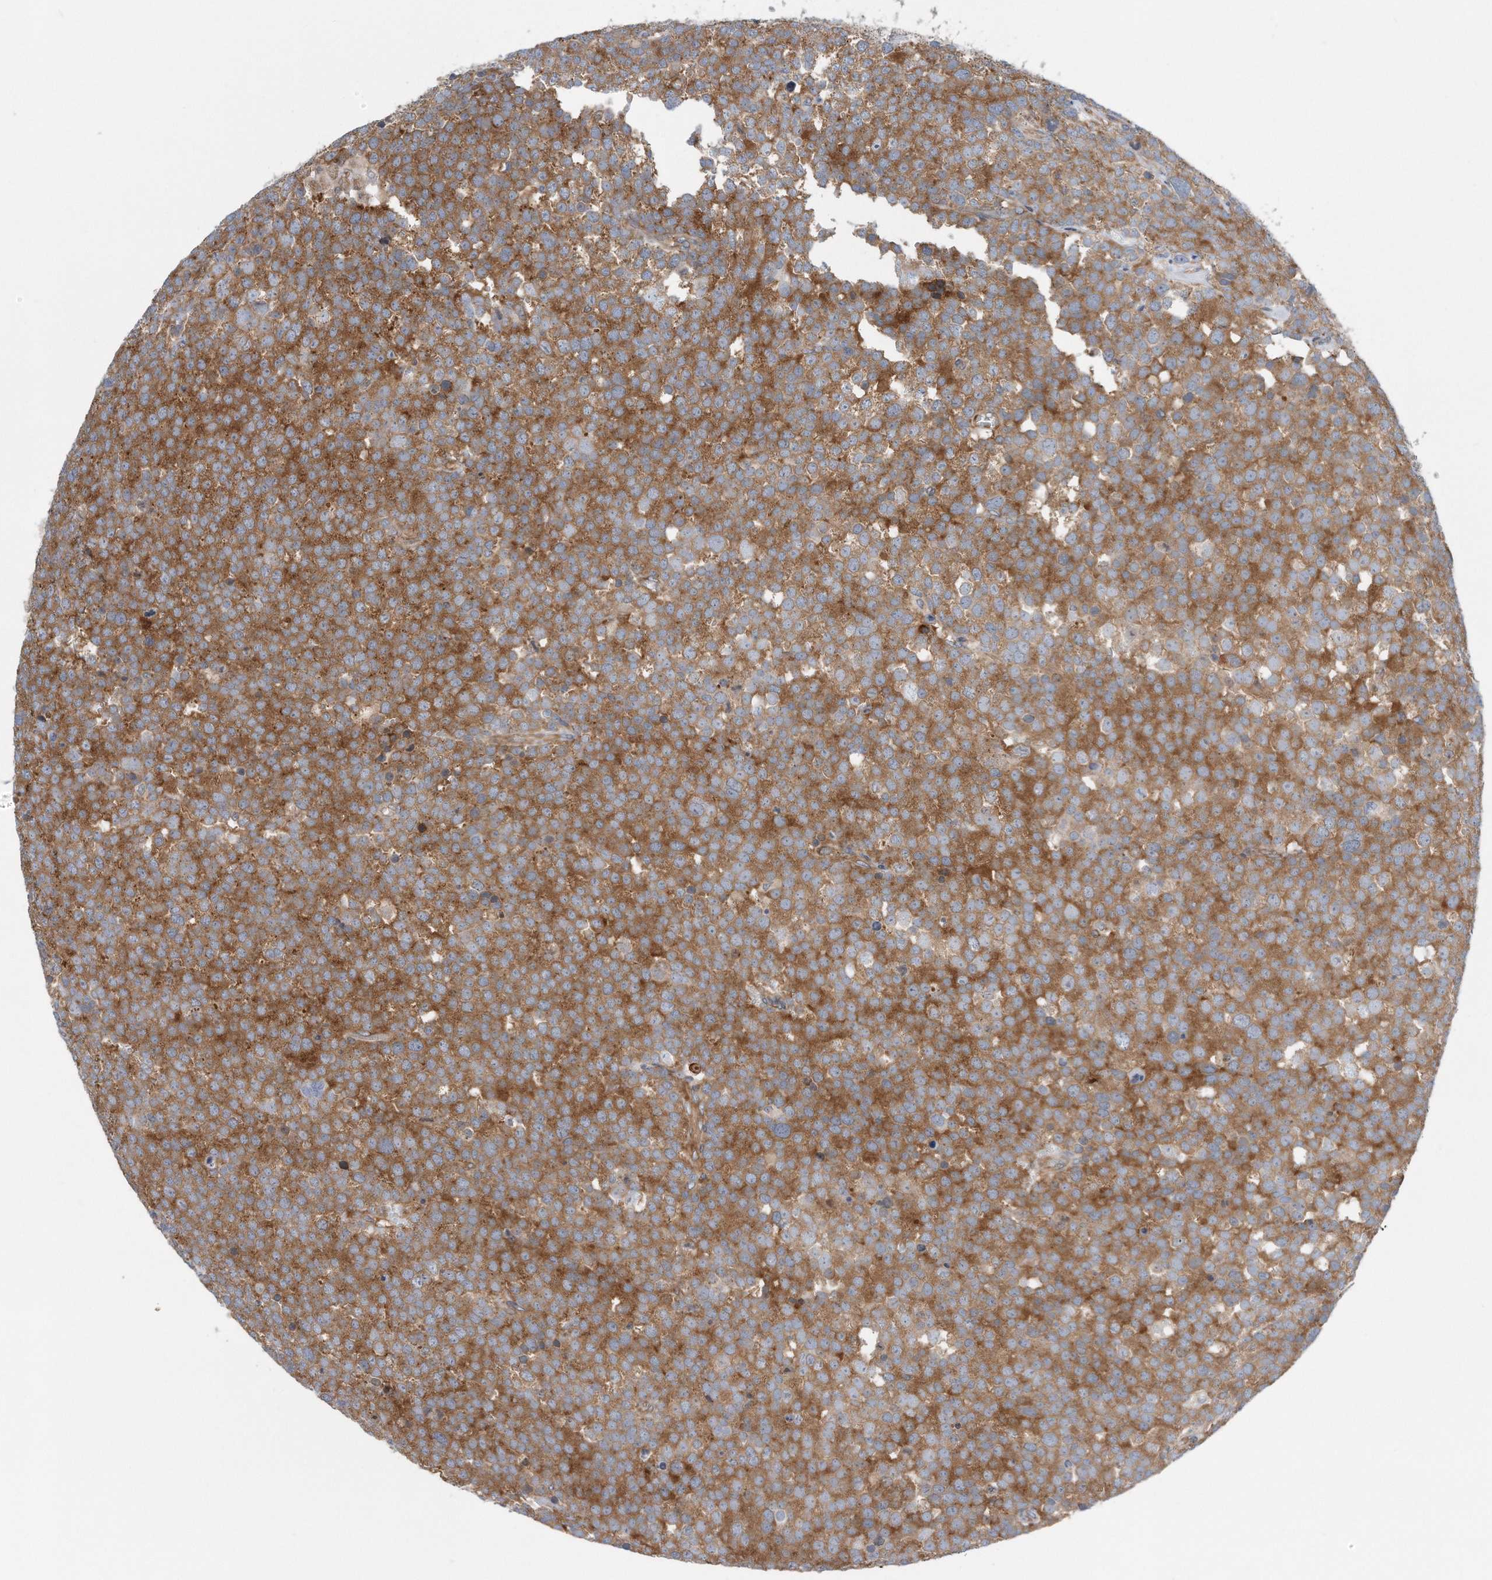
{"staining": {"intensity": "moderate", "quantity": ">75%", "location": "cytoplasmic/membranous"}, "tissue": "testis cancer", "cell_type": "Tumor cells", "image_type": "cancer", "snomed": [{"axis": "morphology", "description": "Seminoma, NOS"}, {"axis": "topography", "description": "Testis"}], "caption": "Testis cancer (seminoma) stained with a brown dye exhibits moderate cytoplasmic/membranous positive staining in approximately >75% of tumor cells.", "gene": "RPL26L1", "patient": {"sex": "male", "age": 71}}